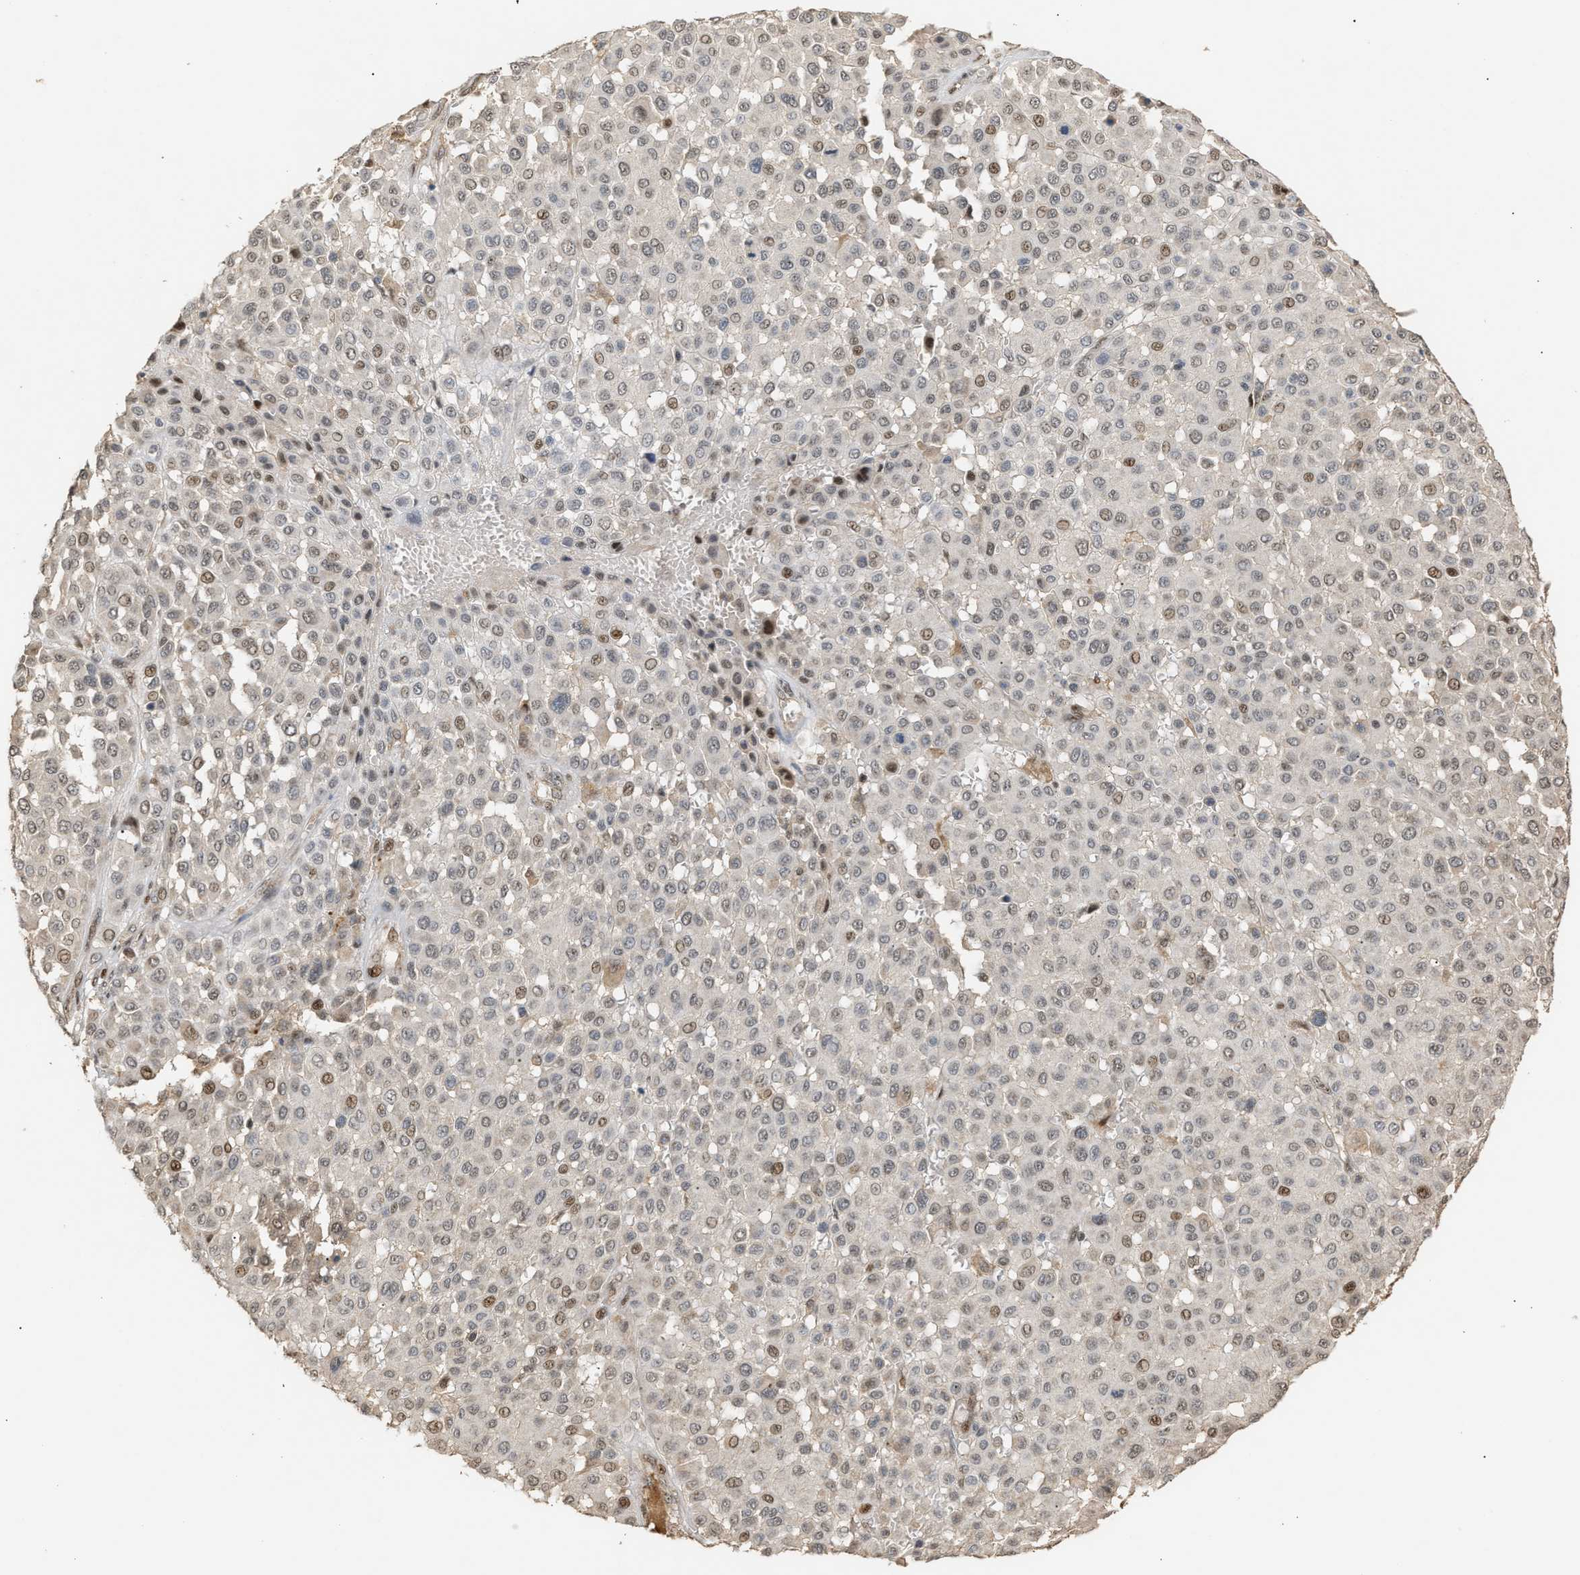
{"staining": {"intensity": "weak", "quantity": "<25%", "location": "nuclear"}, "tissue": "melanoma", "cell_type": "Tumor cells", "image_type": "cancer", "snomed": [{"axis": "morphology", "description": "Malignant melanoma, Metastatic site"}, {"axis": "topography", "description": "Soft tissue"}], "caption": "Tumor cells are negative for brown protein staining in malignant melanoma (metastatic site).", "gene": "ZFAND5", "patient": {"sex": "male", "age": 41}}